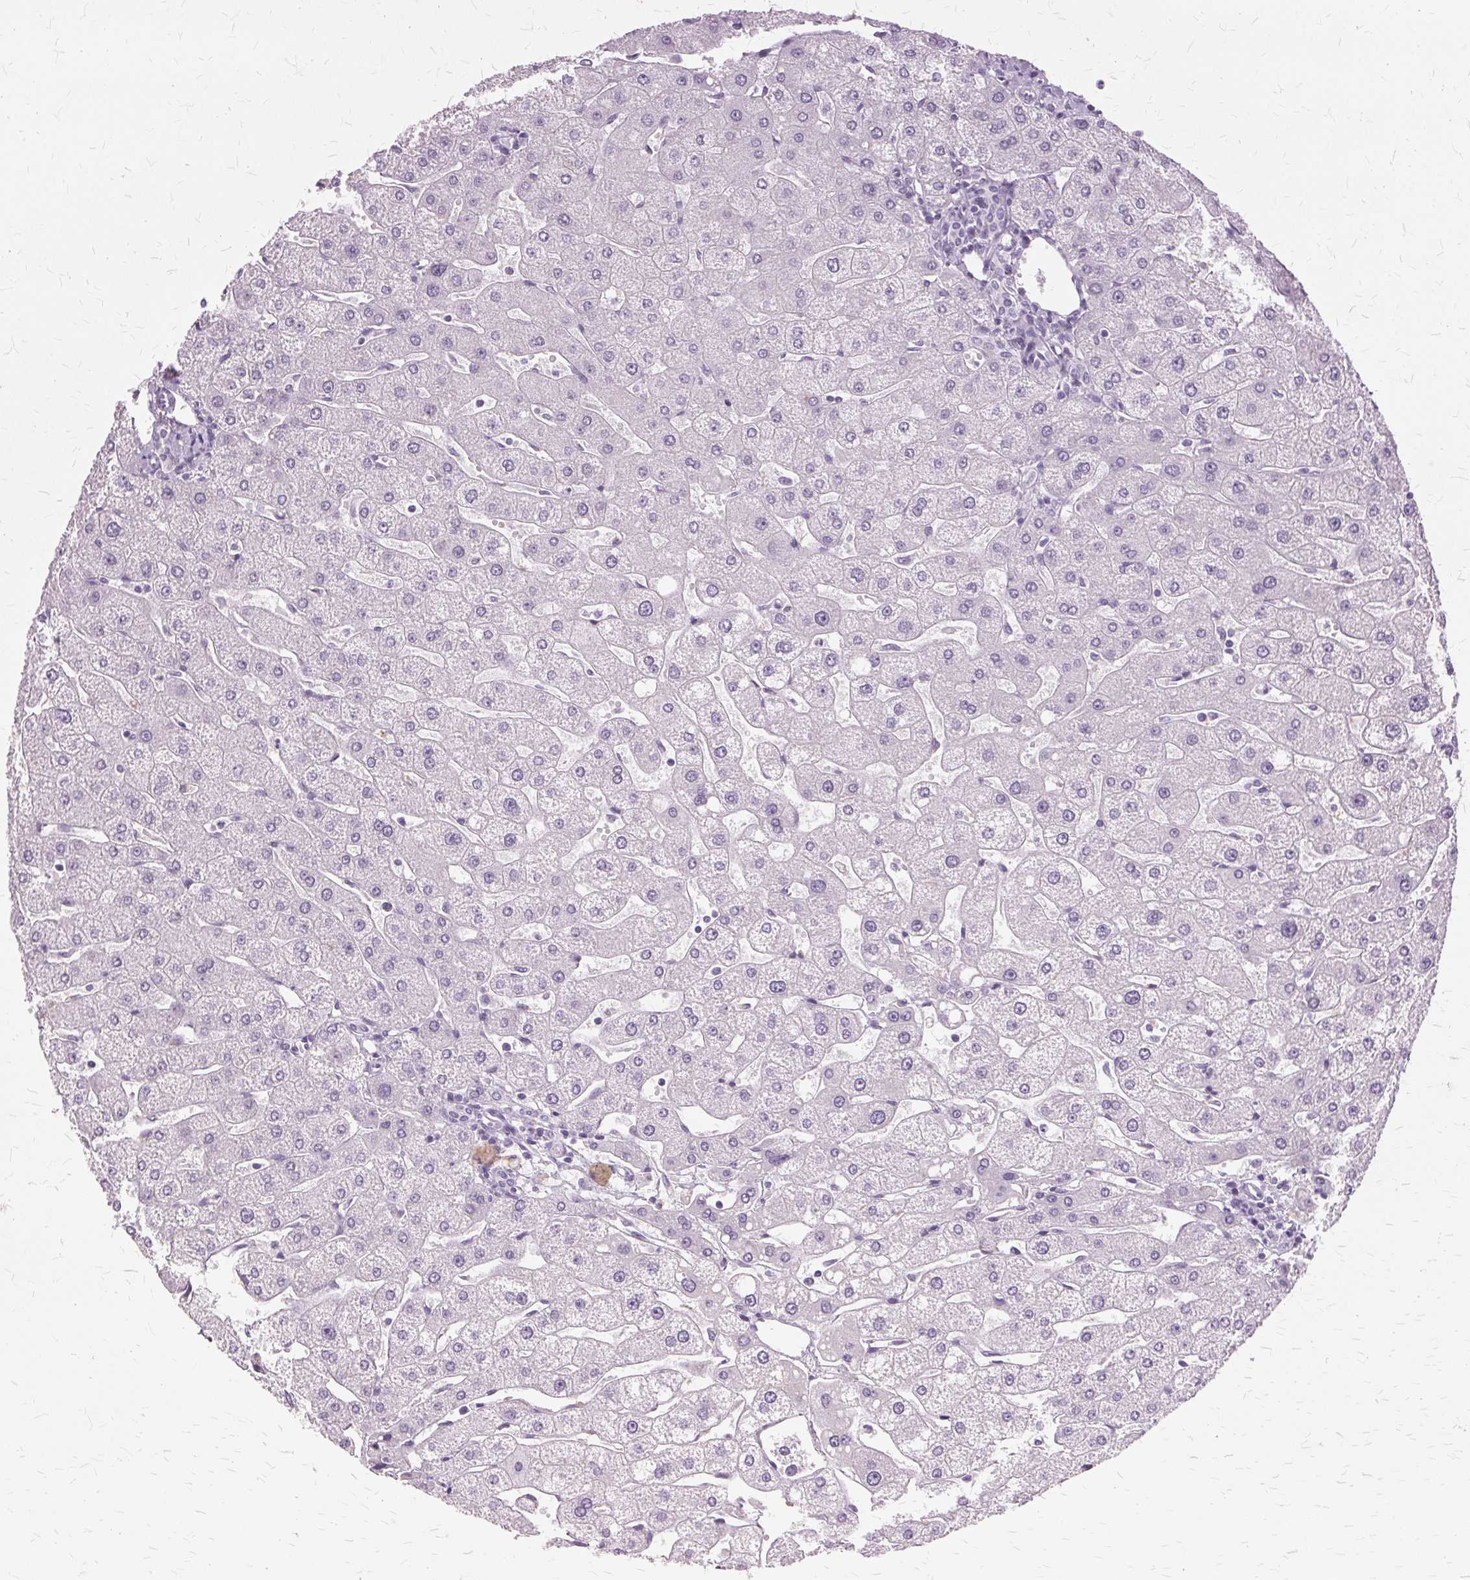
{"staining": {"intensity": "negative", "quantity": "none", "location": "none"}, "tissue": "liver", "cell_type": "Cholangiocytes", "image_type": "normal", "snomed": [{"axis": "morphology", "description": "Normal tissue, NOS"}, {"axis": "topography", "description": "Liver"}], "caption": "This is an immunohistochemistry histopathology image of benign liver. There is no expression in cholangiocytes.", "gene": "SLC45A3", "patient": {"sex": "male", "age": 67}}